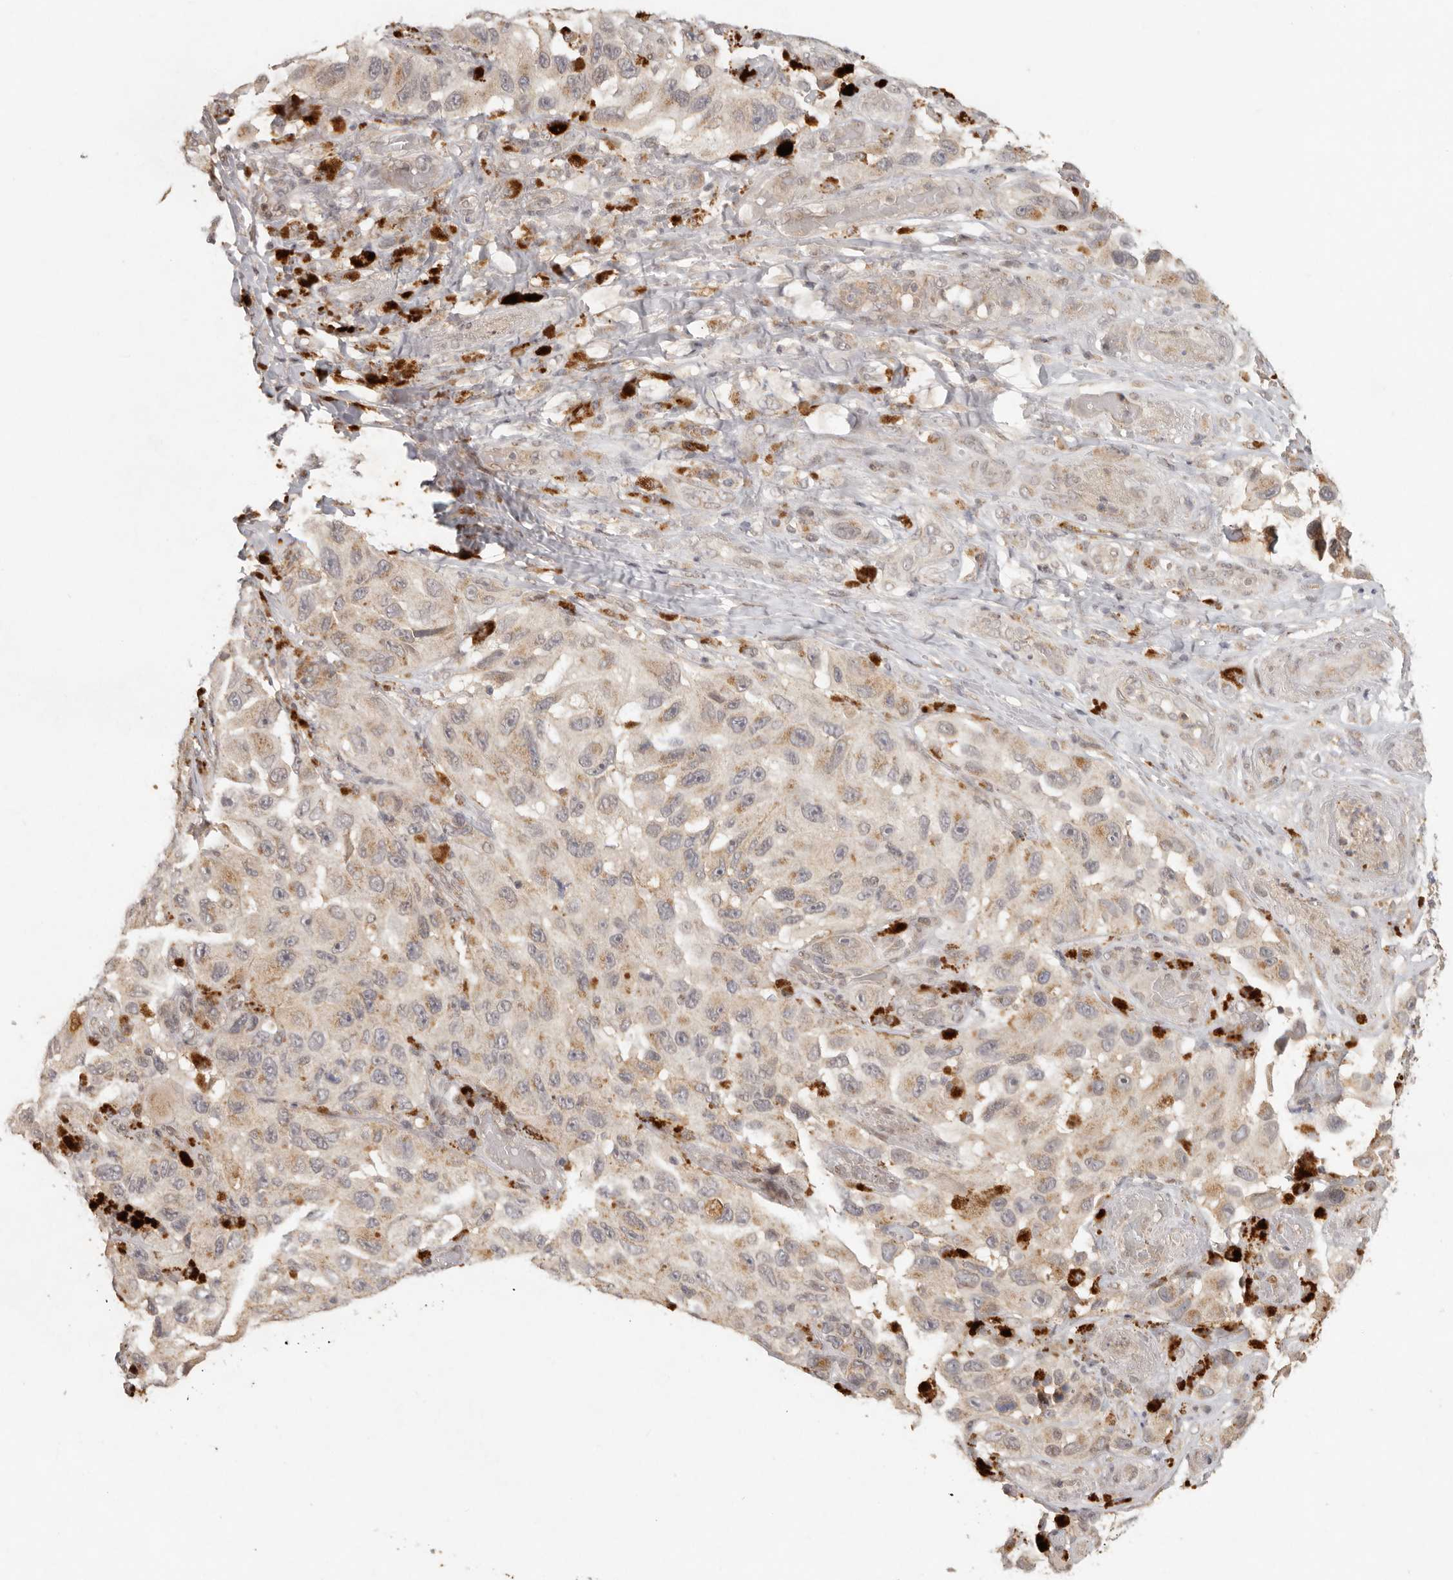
{"staining": {"intensity": "weak", "quantity": "25%-75%", "location": "cytoplasmic/membranous"}, "tissue": "melanoma", "cell_type": "Tumor cells", "image_type": "cancer", "snomed": [{"axis": "morphology", "description": "Malignant melanoma, NOS"}, {"axis": "topography", "description": "Skin"}], "caption": "Immunohistochemistry (IHC) image of melanoma stained for a protein (brown), which displays low levels of weak cytoplasmic/membranous expression in approximately 25%-75% of tumor cells.", "gene": "LRRC75A", "patient": {"sex": "female", "age": 73}}